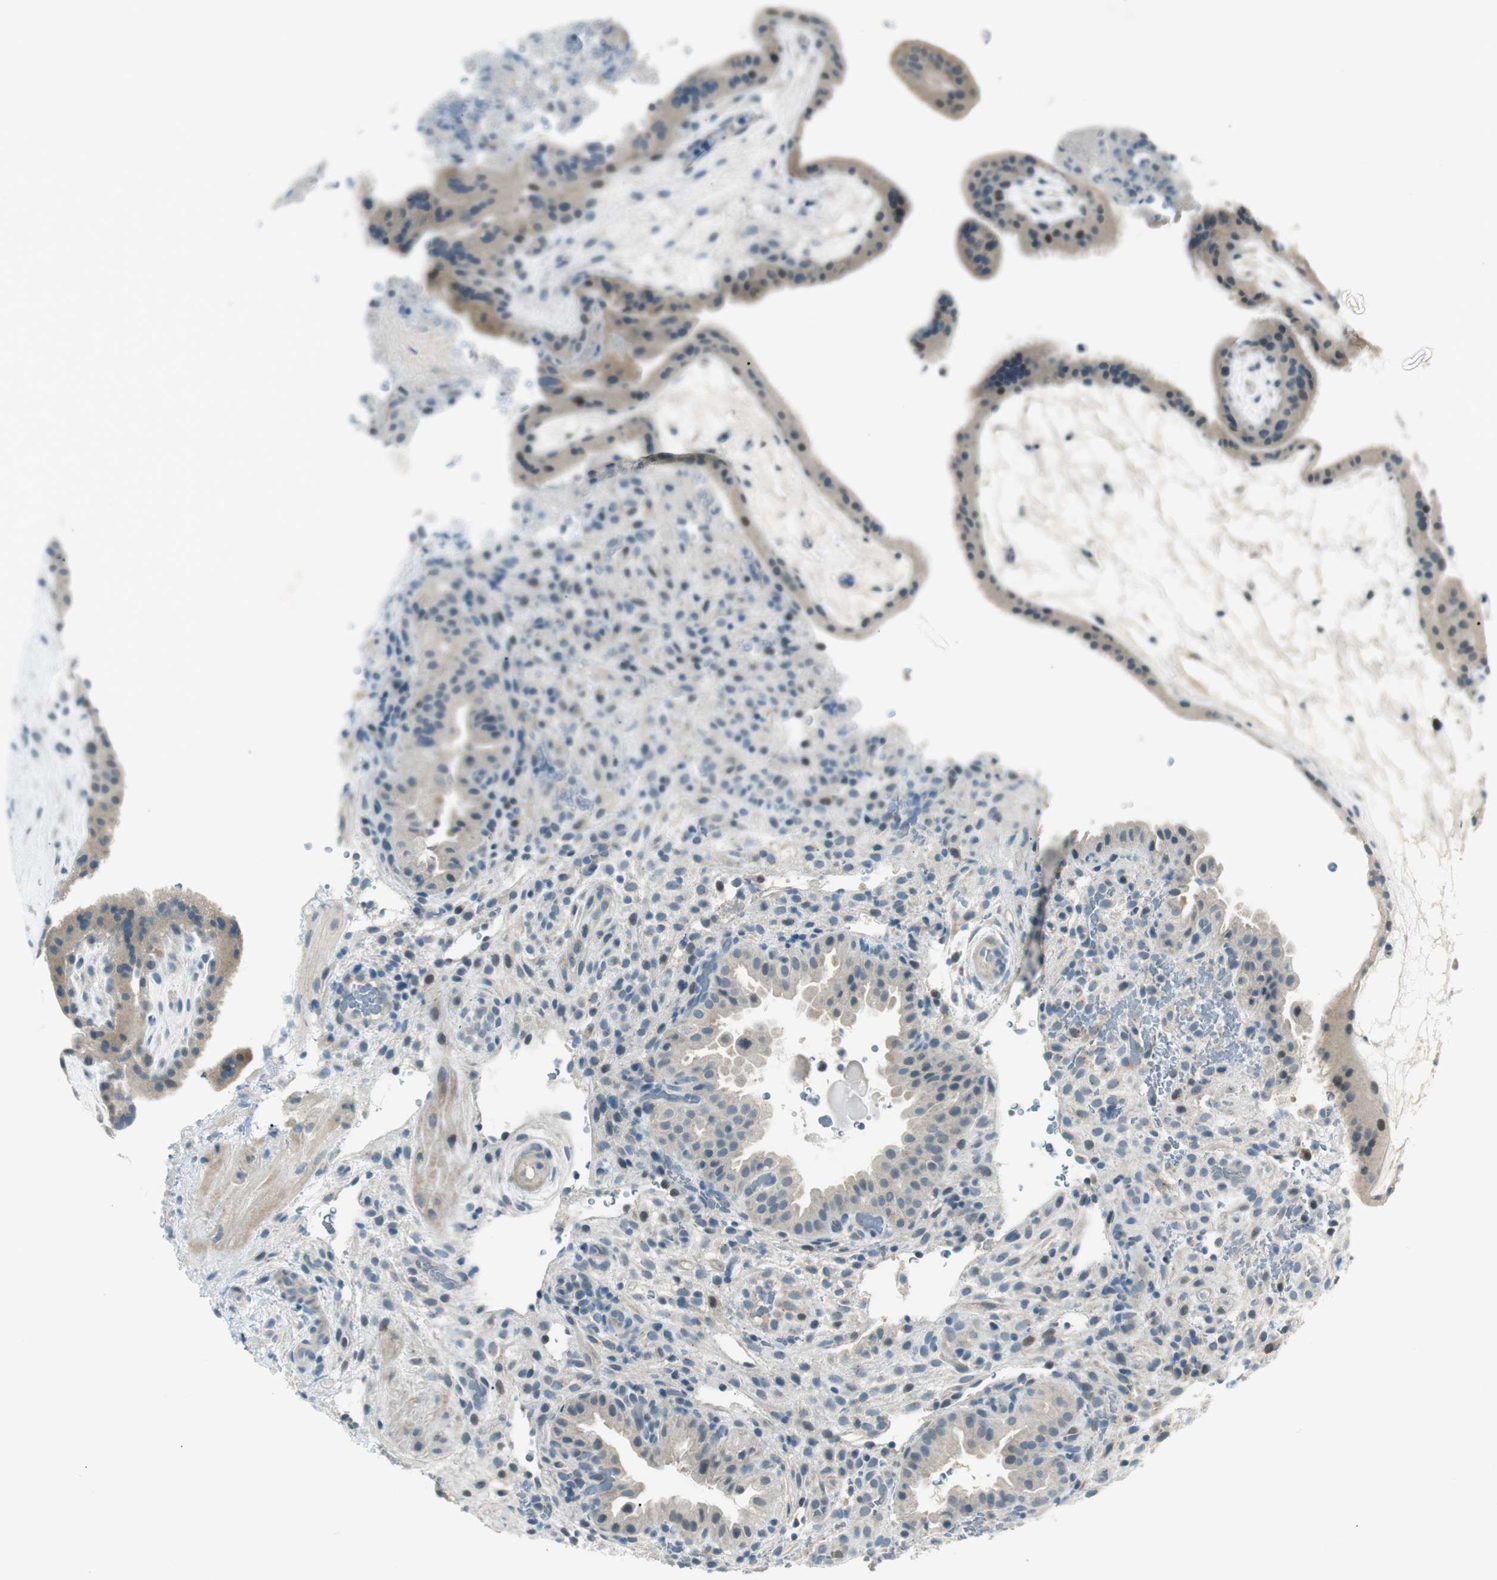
{"staining": {"intensity": "negative", "quantity": "none", "location": "none"}, "tissue": "placenta", "cell_type": "Decidual cells", "image_type": "normal", "snomed": [{"axis": "morphology", "description": "Normal tissue, NOS"}, {"axis": "topography", "description": "Placenta"}], "caption": "There is no significant expression in decidual cells of placenta. (DAB IHC, high magnification).", "gene": "PCDHB15", "patient": {"sex": "female", "age": 19}}